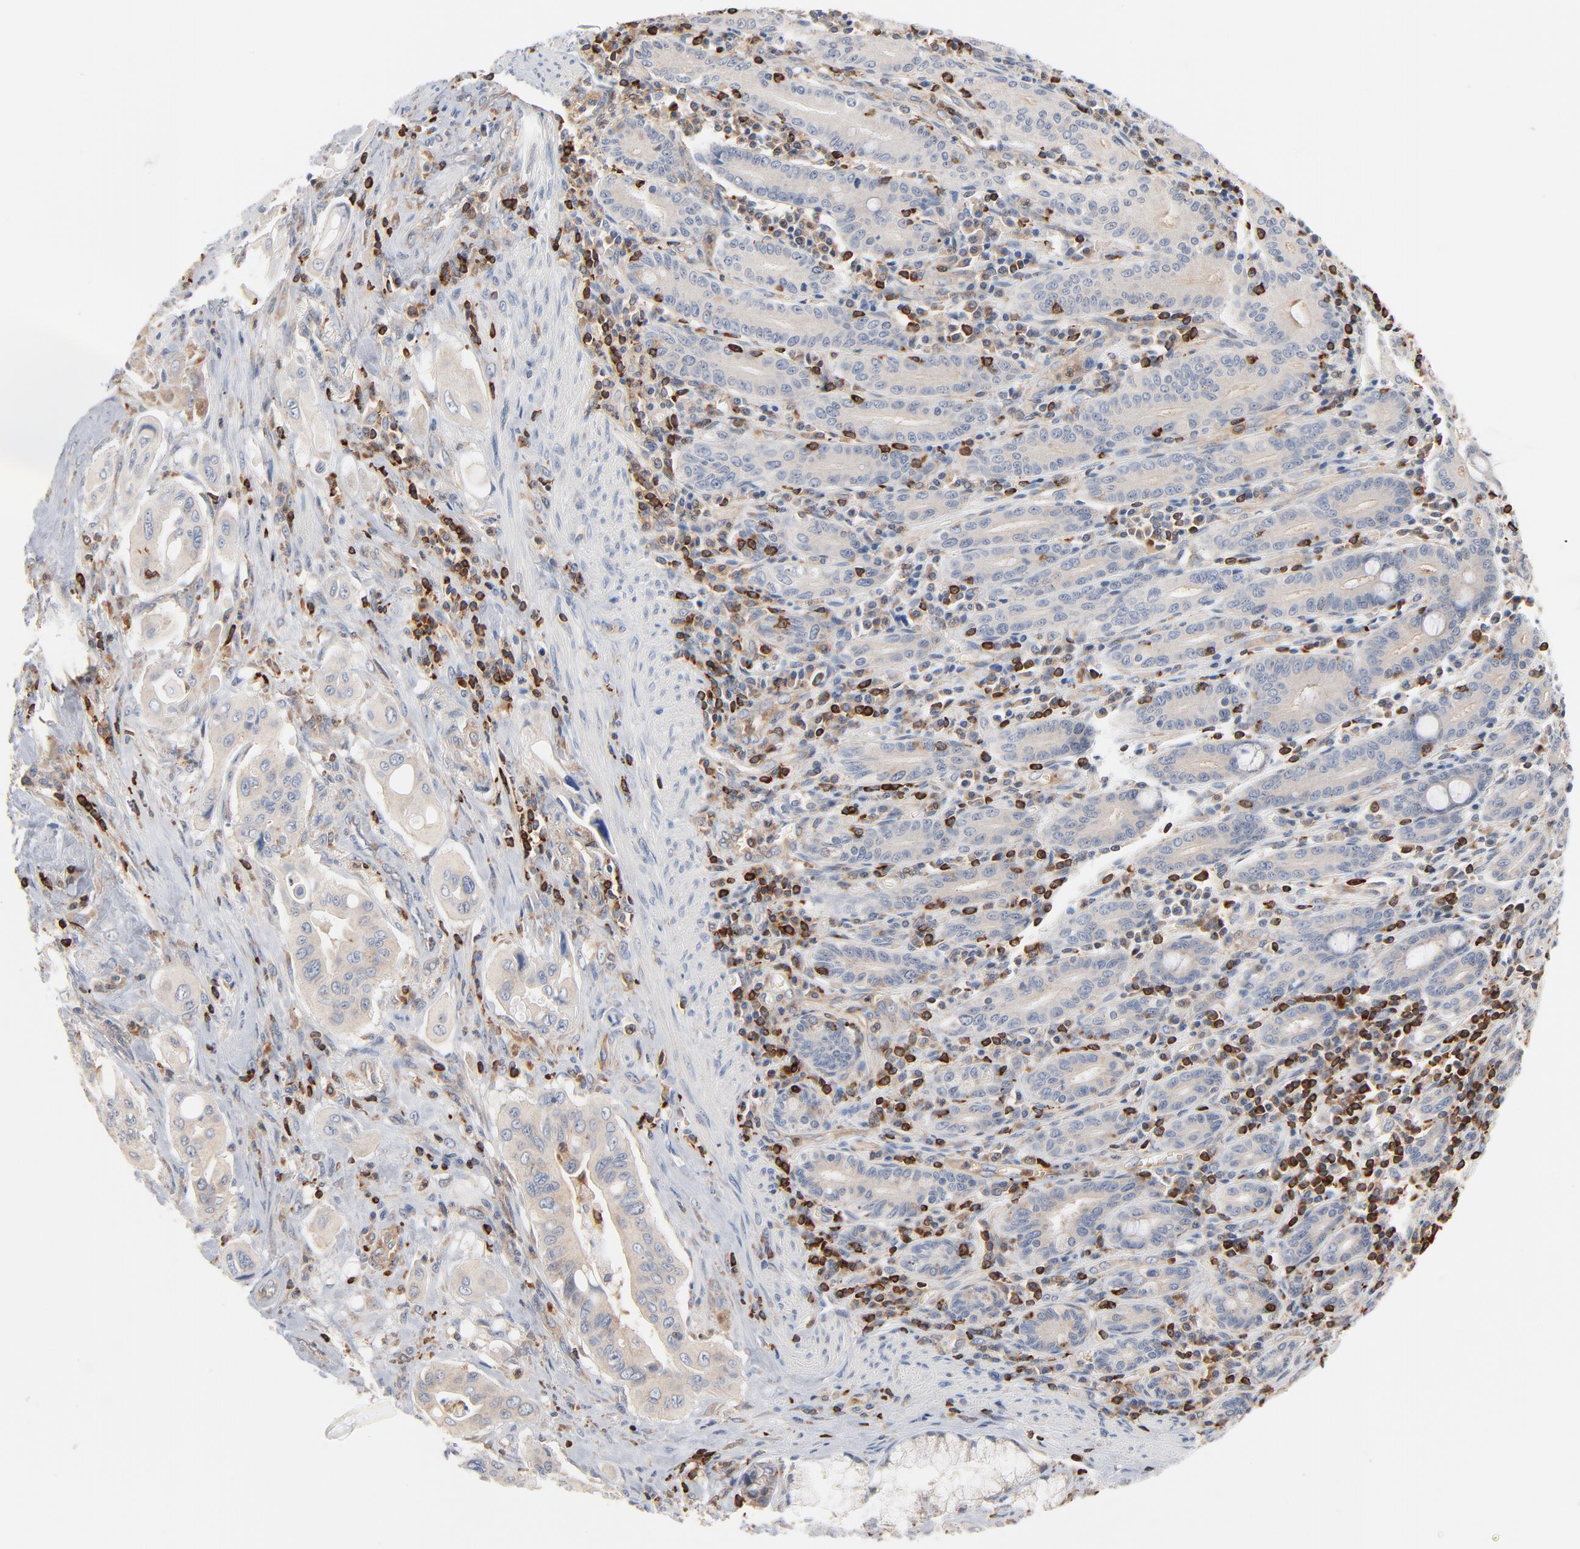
{"staining": {"intensity": "negative", "quantity": "none", "location": "none"}, "tissue": "pancreatic cancer", "cell_type": "Tumor cells", "image_type": "cancer", "snomed": [{"axis": "morphology", "description": "Adenocarcinoma, NOS"}, {"axis": "topography", "description": "Pancreas"}], "caption": "IHC image of neoplastic tissue: pancreatic cancer stained with DAB exhibits no significant protein expression in tumor cells. The staining was performed using DAB (3,3'-diaminobenzidine) to visualize the protein expression in brown, while the nuclei were stained in blue with hematoxylin (Magnification: 20x).", "gene": "SH3KBP1", "patient": {"sex": "male", "age": 77}}